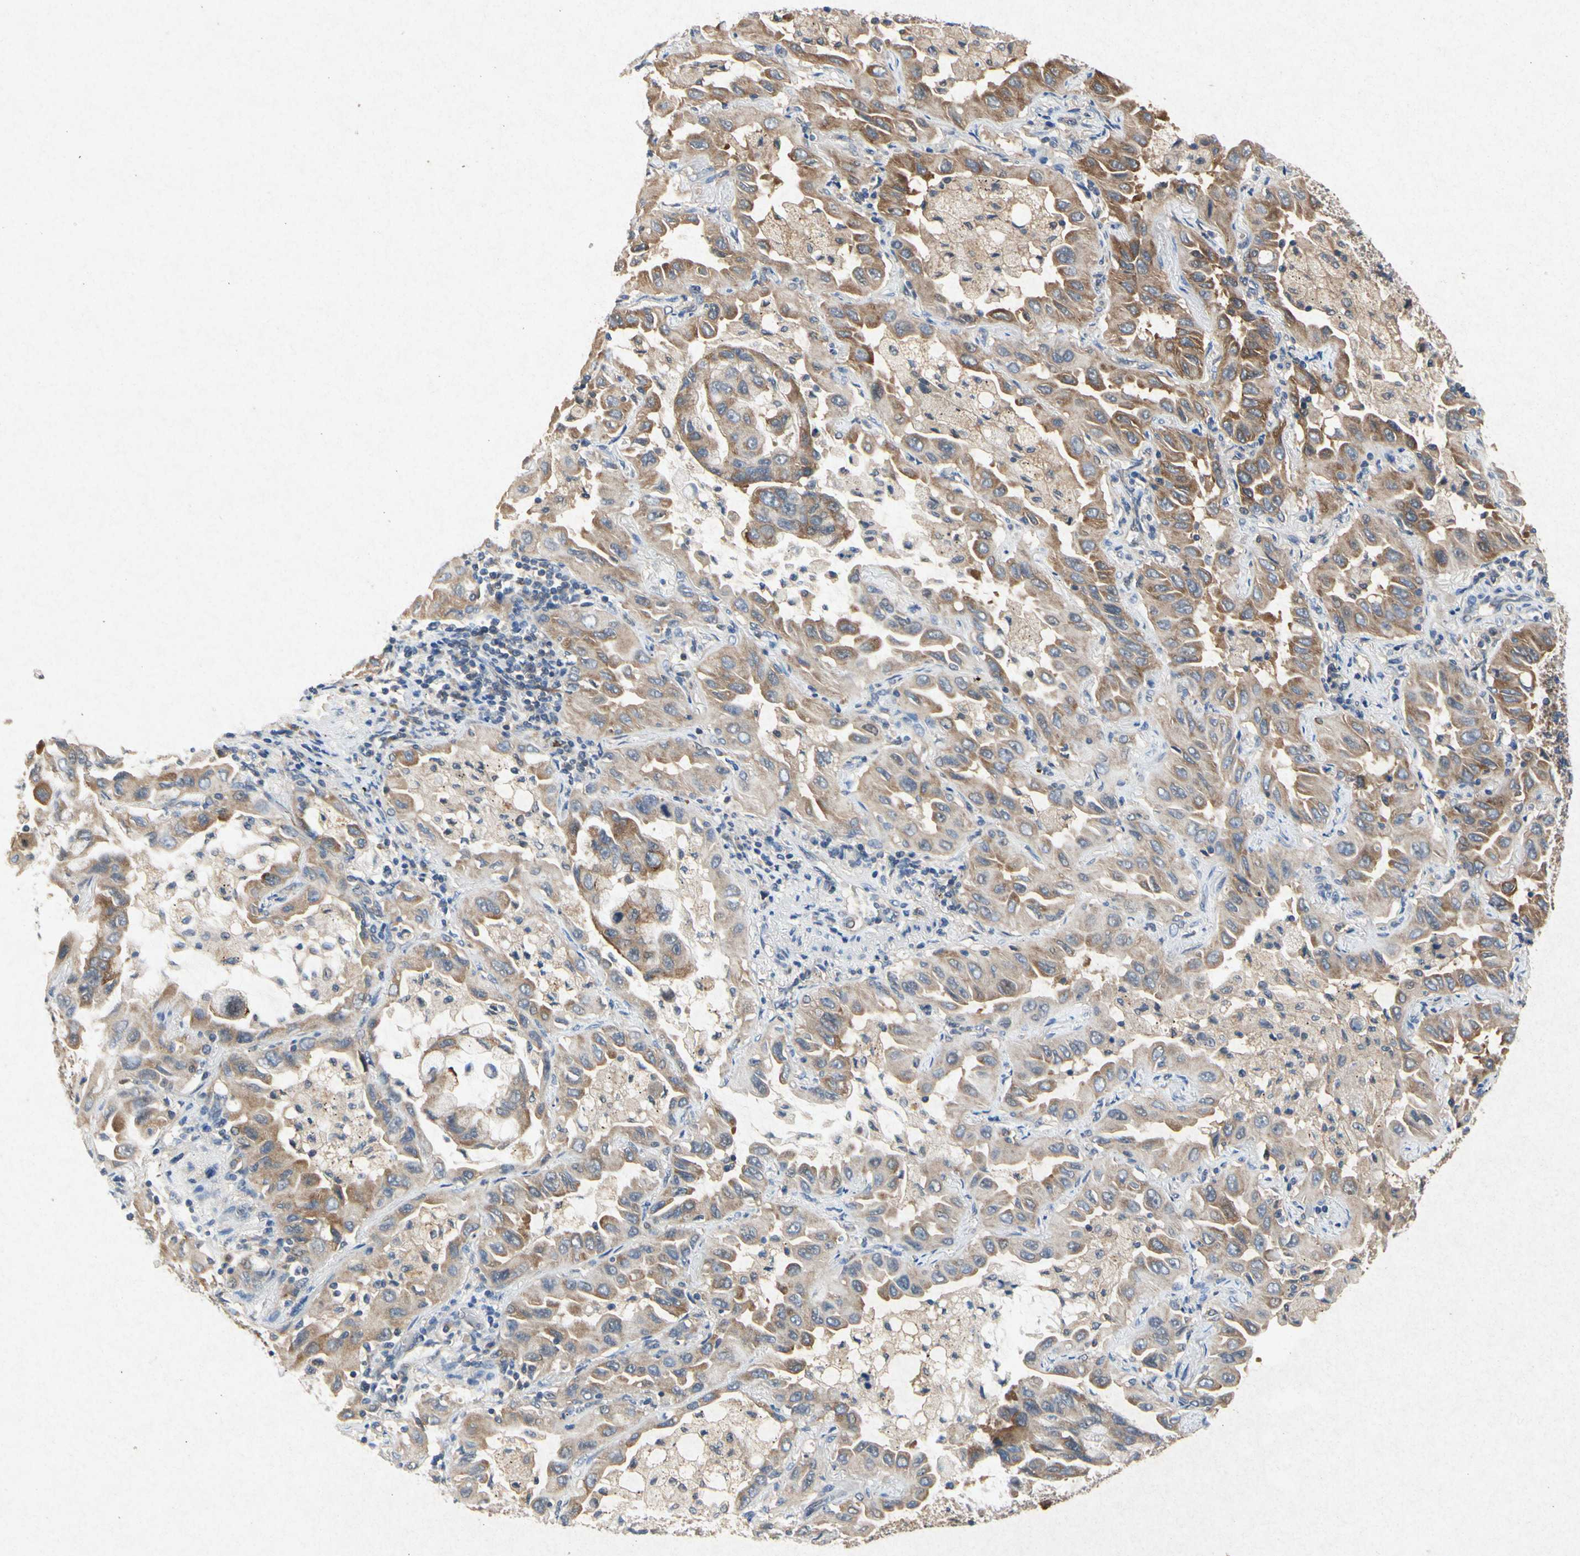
{"staining": {"intensity": "moderate", "quantity": ">75%", "location": "cytoplasmic/membranous"}, "tissue": "lung cancer", "cell_type": "Tumor cells", "image_type": "cancer", "snomed": [{"axis": "morphology", "description": "Adenocarcinoma, NOS"}, {"axis": "topography", "description": "Lung"}], "caption": "The immunohistochemical stain labels moderate cytoplasmic/membranous staining in tumor cells of lung cancer (adenocarcinoma) tissue. The staining was performed using DAB (3,3'-diaminobenzidine), with brown indicating positive protein expression. Nuclei are stained blue with hematoxylin.", "gene": "RPS6KA1", "patient": {"sex": "male", "age": 64}}